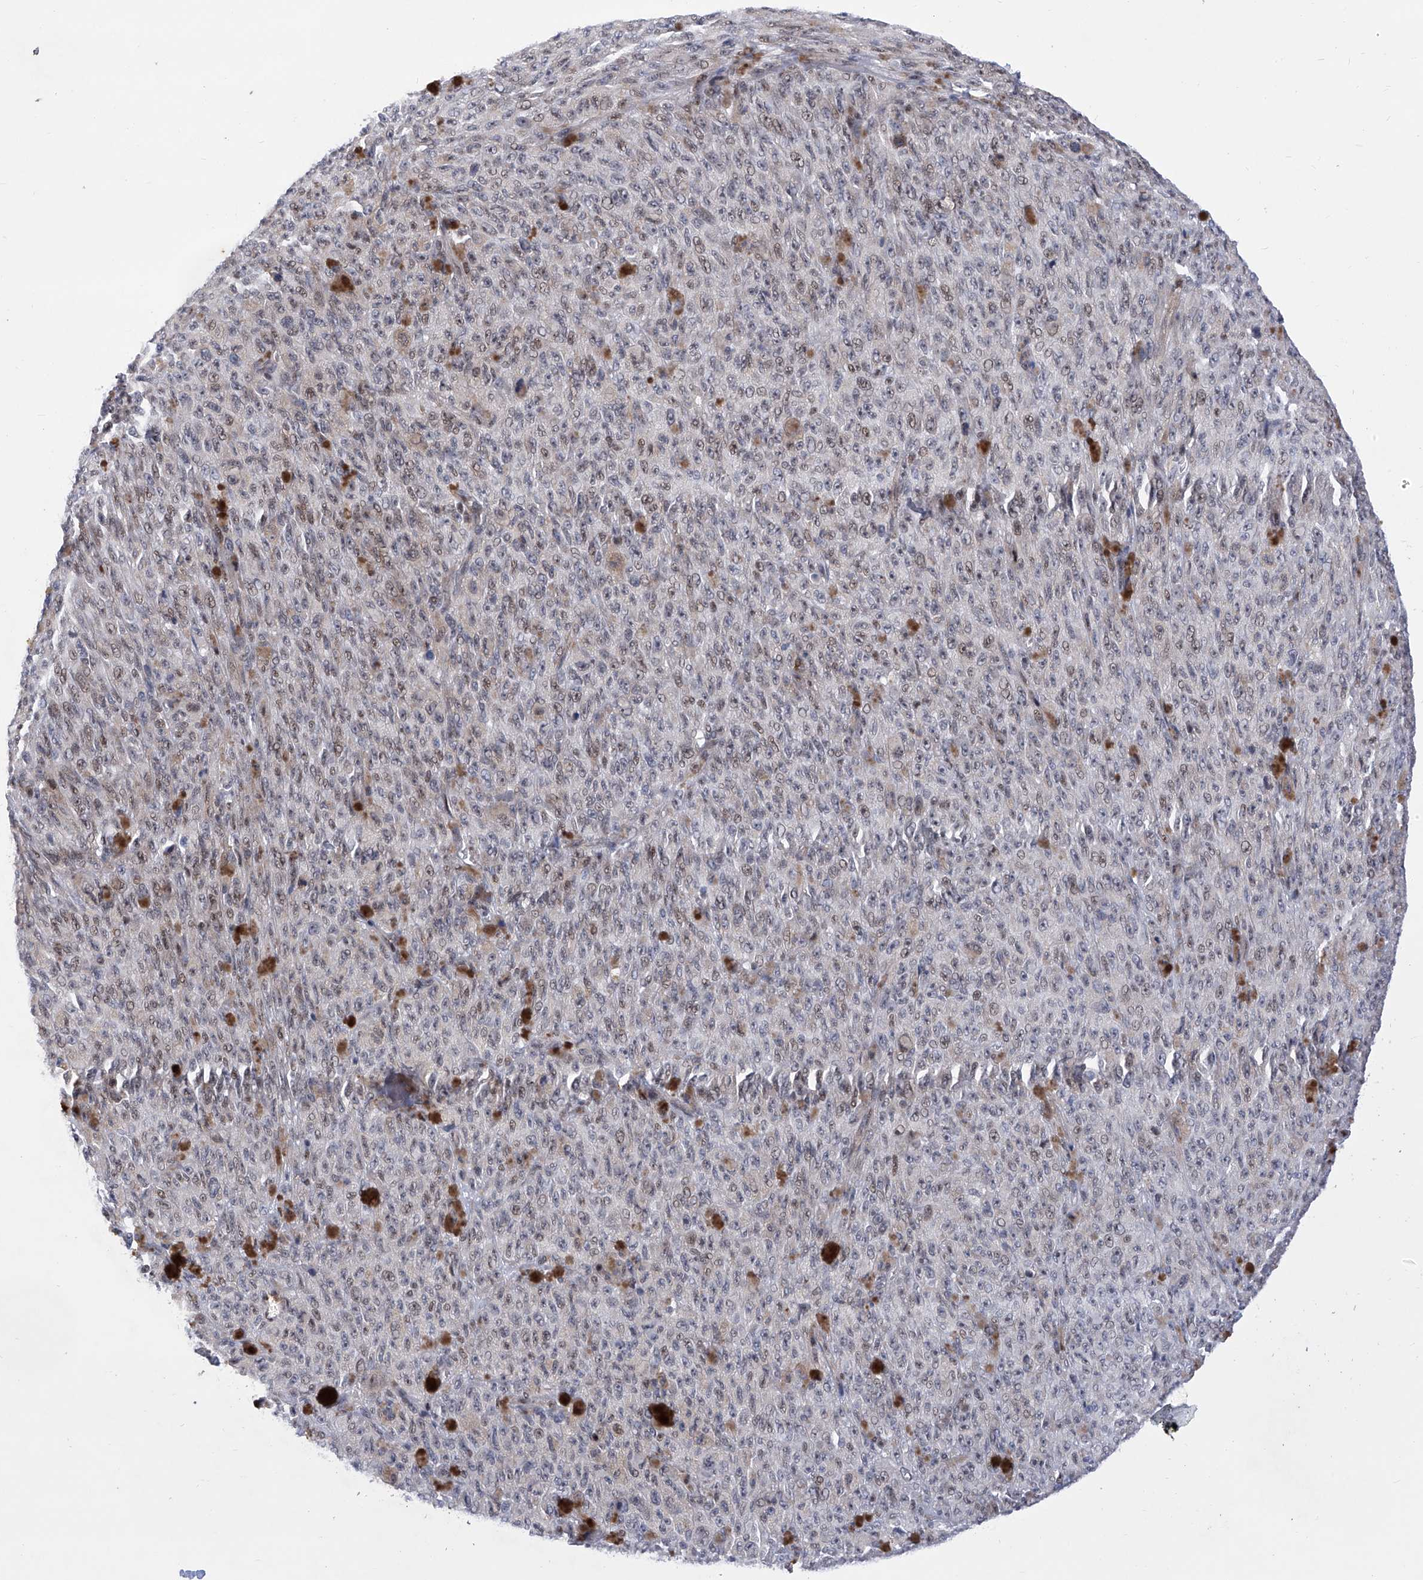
{"staining": {"intensity": "weak", "quantity": "25%-75%", "location": "nuclear"}, "tissue": "melanoma", "cell_type": "Tumor cells", "image_type": "cancer", "snomed": [{"axis": "morphology", "description": "Malignant melanoma, NOS"}, {"axis": "topography", "description": "Skin"}], "caption": "Melanoma stained with a protein marker reveals weak staining in tumor cells.", "gene": "NUFIP1", "patient": {"sex": "female", "age": 82}}